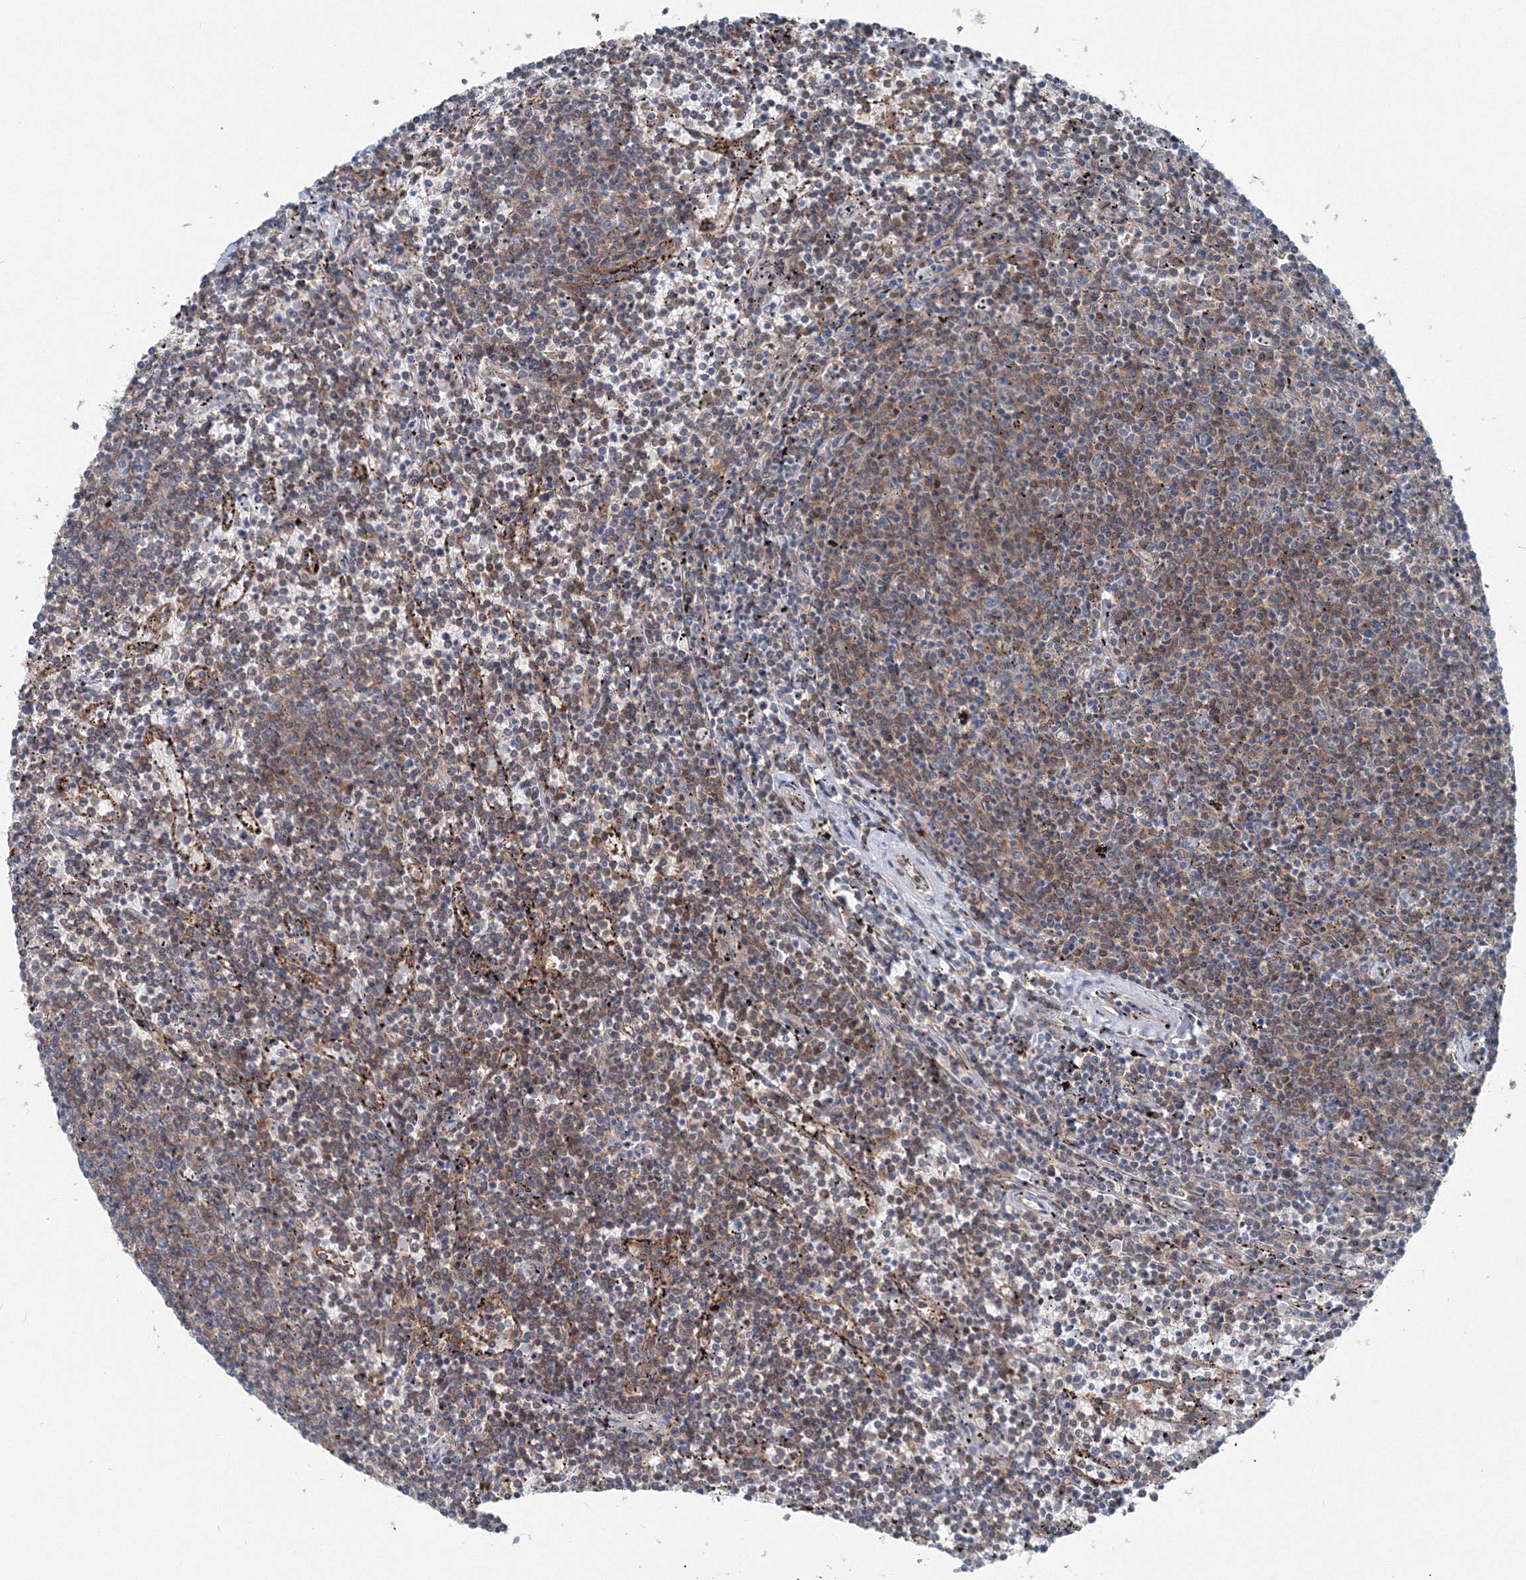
{"staining": {"intensity": "moderate", "quantity": "25%-75%", "location": "cytoplasmic/membranous"}, "tissue": "lymphoma", "cell_type": "Tumor cells", "image_type": "cancer", "snomed": [{"axis": "morphology", "description": "Malignant lymphoma, non-Hodgkin's type, Low grade"}, {"axis": "topography", "description": "Spleen"}], "caption": "Tumor cells exhibit medium levels of moderate cytoplasmic/membranous positivity in approximately 25%-75% of cells in lymphoma.", "gene": "TPRKB", "patient": {"sex": "female", "age": 50}}